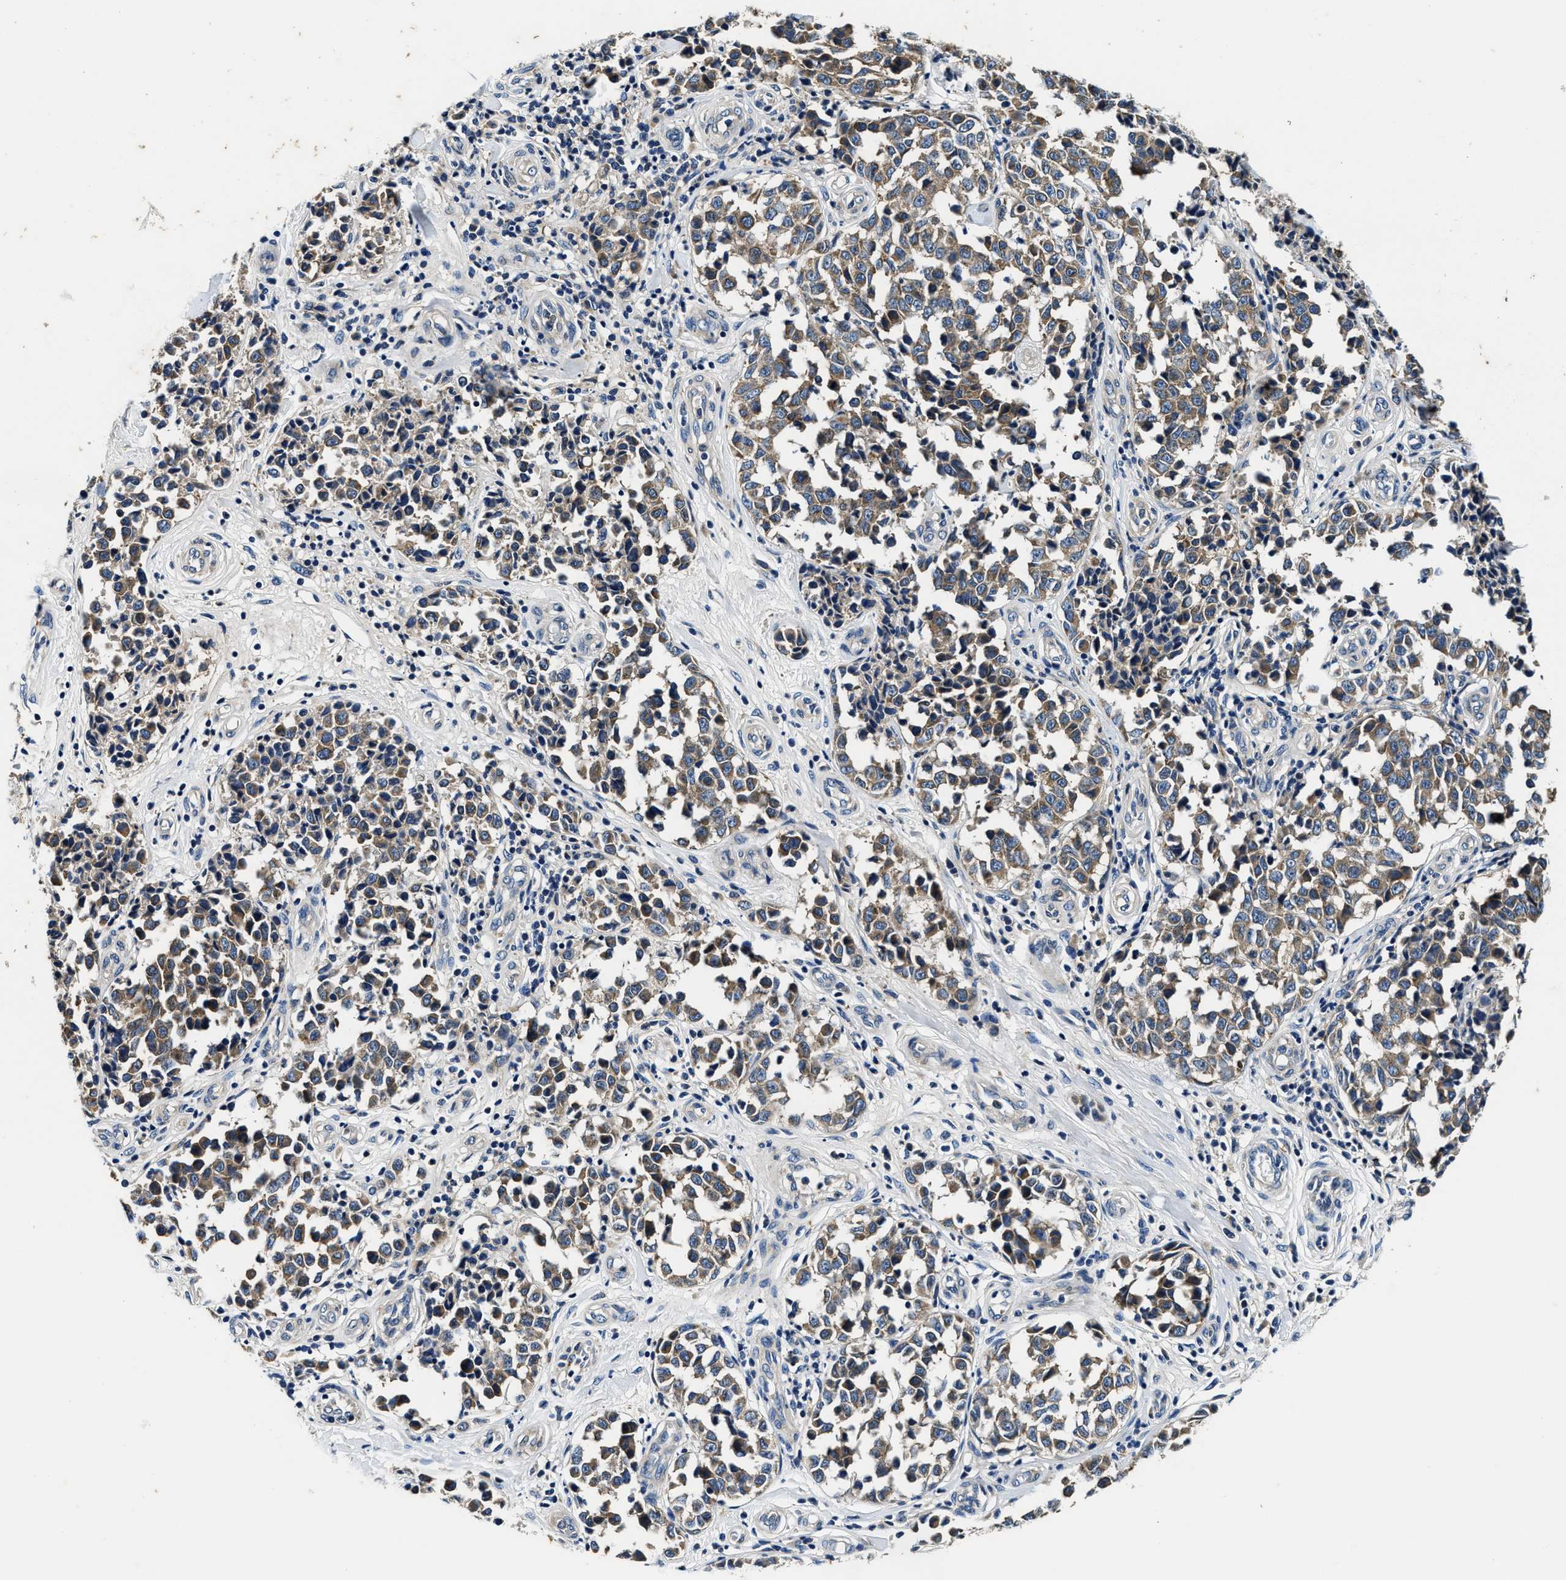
{"staining": {"intensity": "moderate", "quantity": ">75%", "location": "cytoplasmic/membranous"}, "tissue": "melanoma", "cell_type": "Tumor cells", "image_type": "cancer", "snomed": [{"axis": "morphology", "description": "Malignant melanoma, NOS"}, {"axis": "topography", "description": "Skin"}], "caption": "There is medium levels of moderate cytoplasmic/membranous positivity in tumor cells of malignant melanoma, as demonstrated by immunohistochemical staining (brown color).", "gene": "PI4KB", "patient": {"sex": "female", "age": 64}}